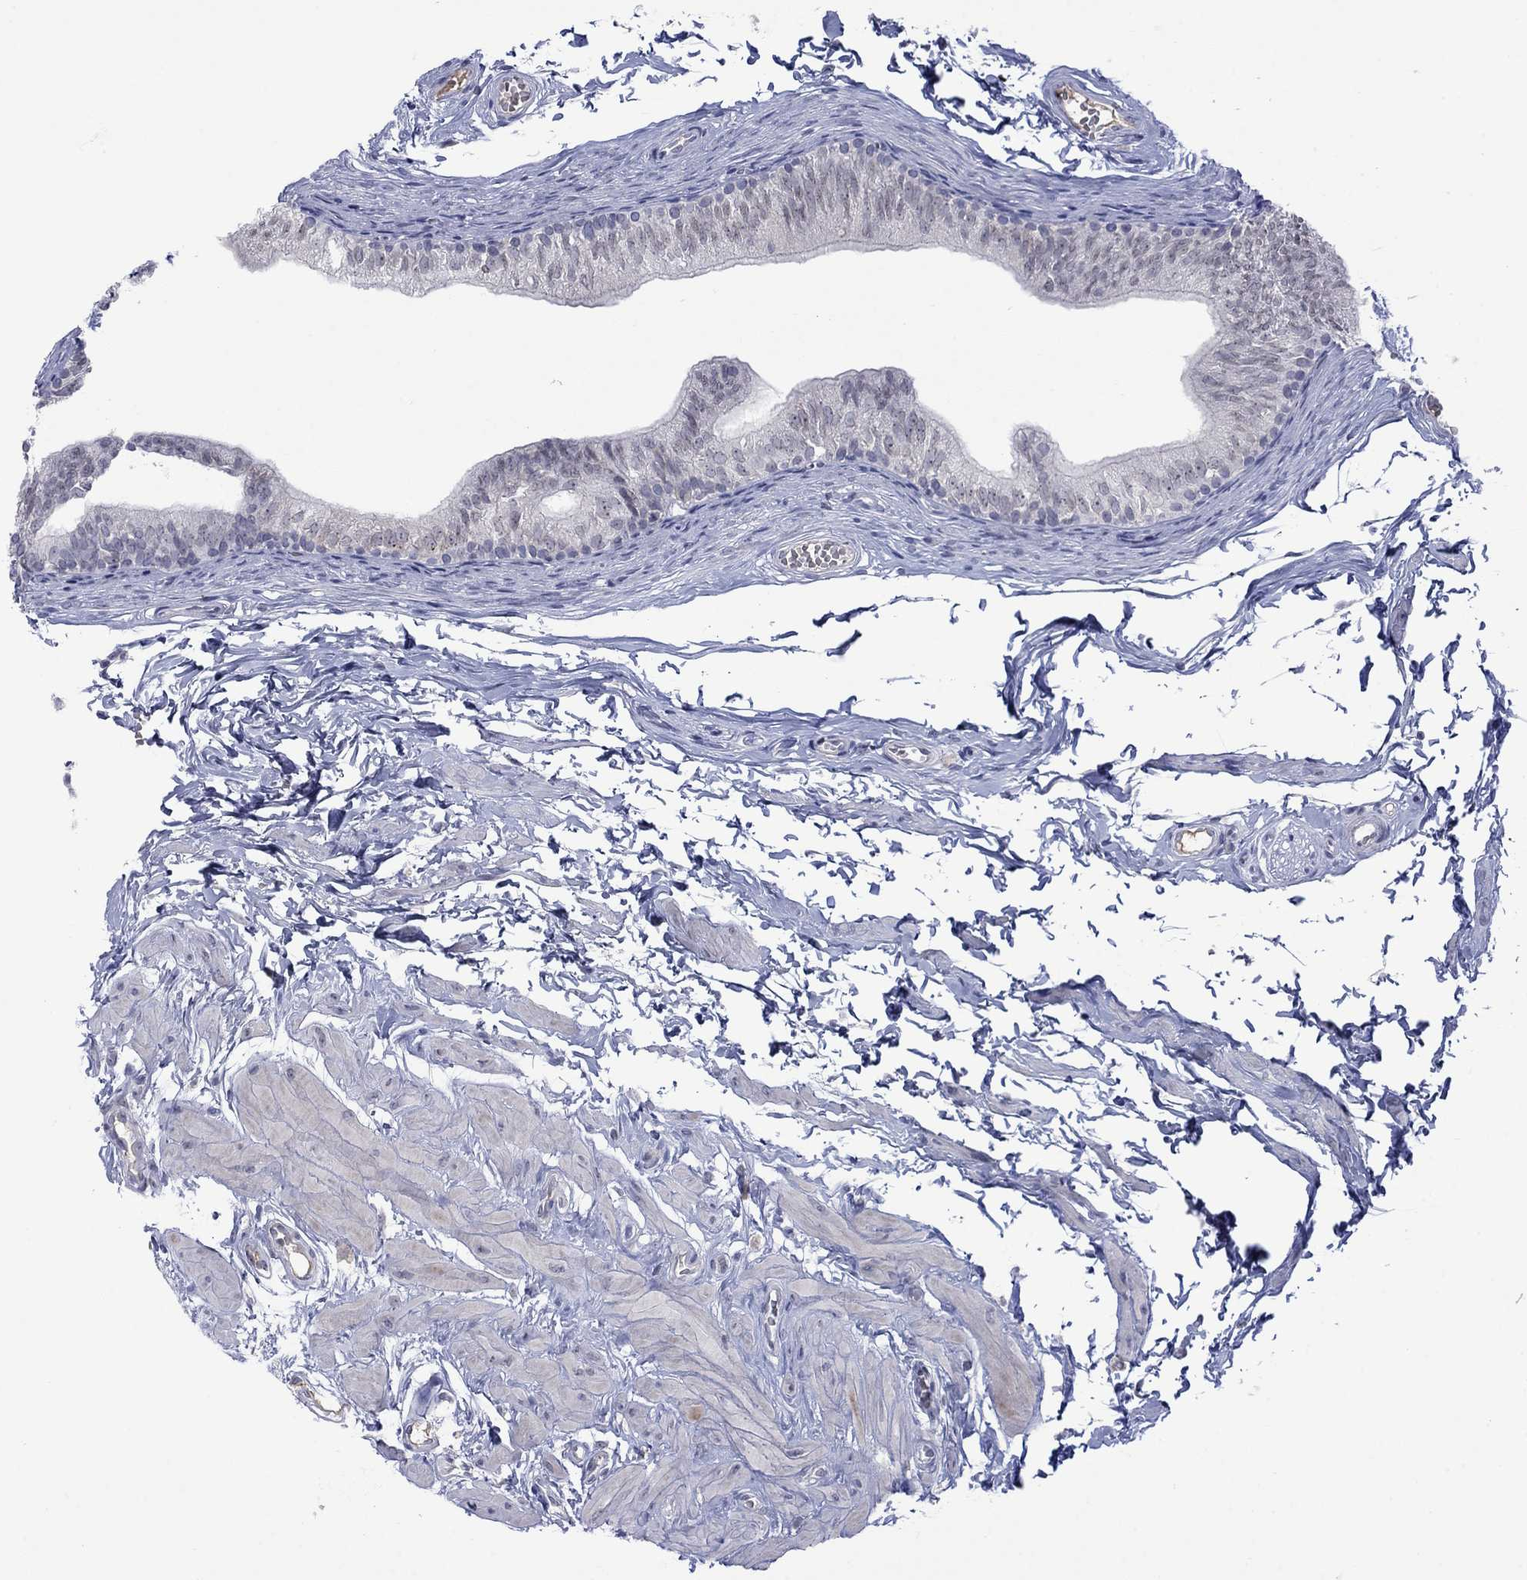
{"staining": {"intensity": "negative", "quantity": "none", "location": "none"}, "tissue": "epididymis", "cell_type": "Glandular cells", "image_type": "normal", "snomed": [{"axis": "morphology", "description": "Normal tissue, NOS"}, {"axis": "topography", "description": "Epididymis"}], "caption": "Immunohistochemistry of normal epididymis shows no positivity in glandular cells.", "gene": "NSMF", "patient": {"sex": "male", "age": 22}}